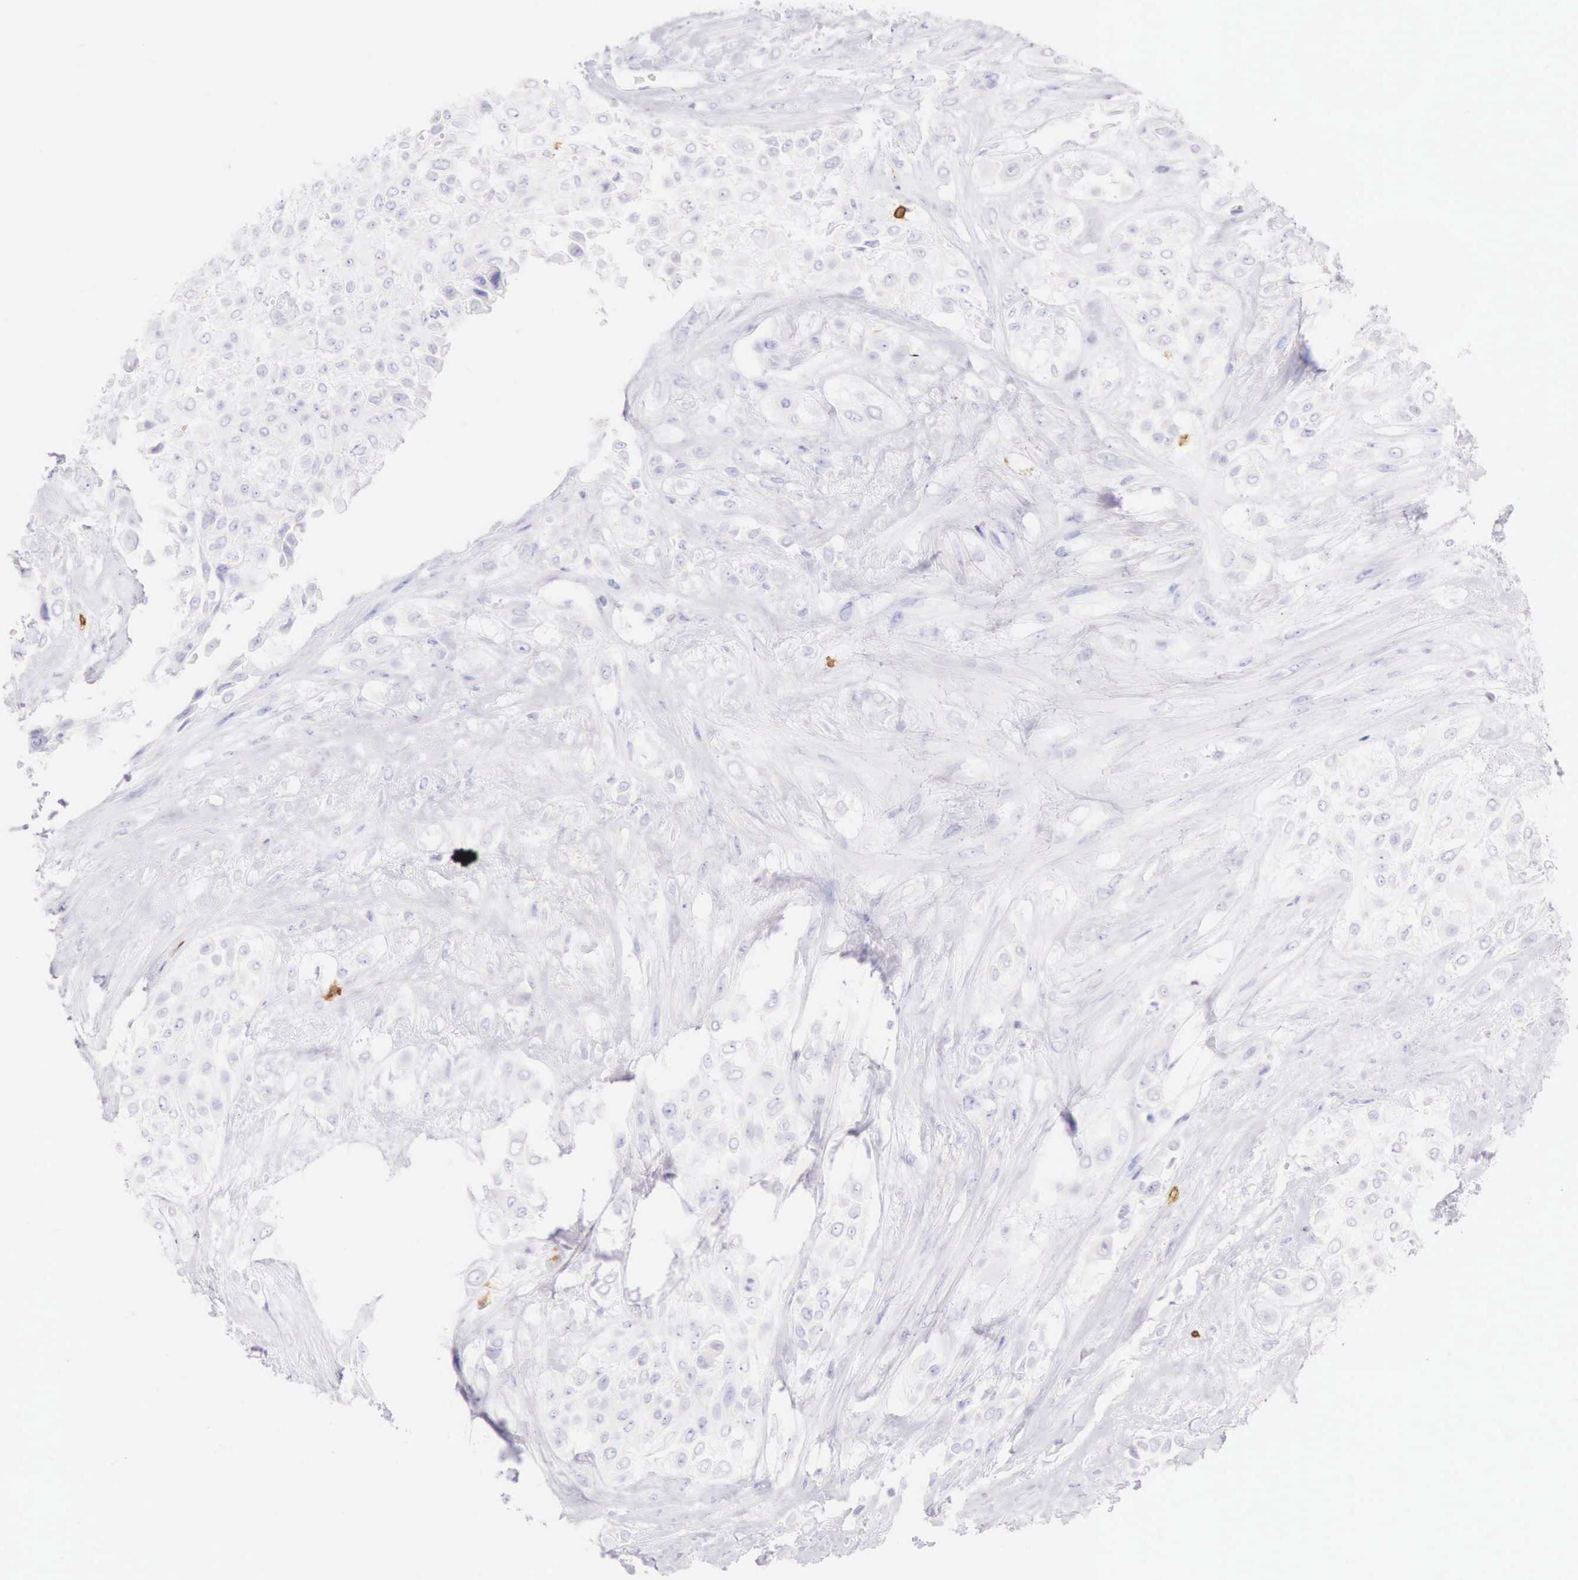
{"staining": {"intensity": "negative", "quantity": "none", "location": "none"}, "tissue": "urothelial cancer", "cell_type": "Tumor cells", "image_type": "cancer", "snomed": [{"axis": "morphology", "description": "Urothelial carcinoma, High grade"}, {"axis": "topography", "description": "Urinary bladder"}], "caption": "A high-resolution micrograph shows IHC staining of high-grade urothelial carcinoma, which shows no significant positivity in tumor cells.", "gene": "CD3E", "patient": {"sex": "male", "age": 57}}